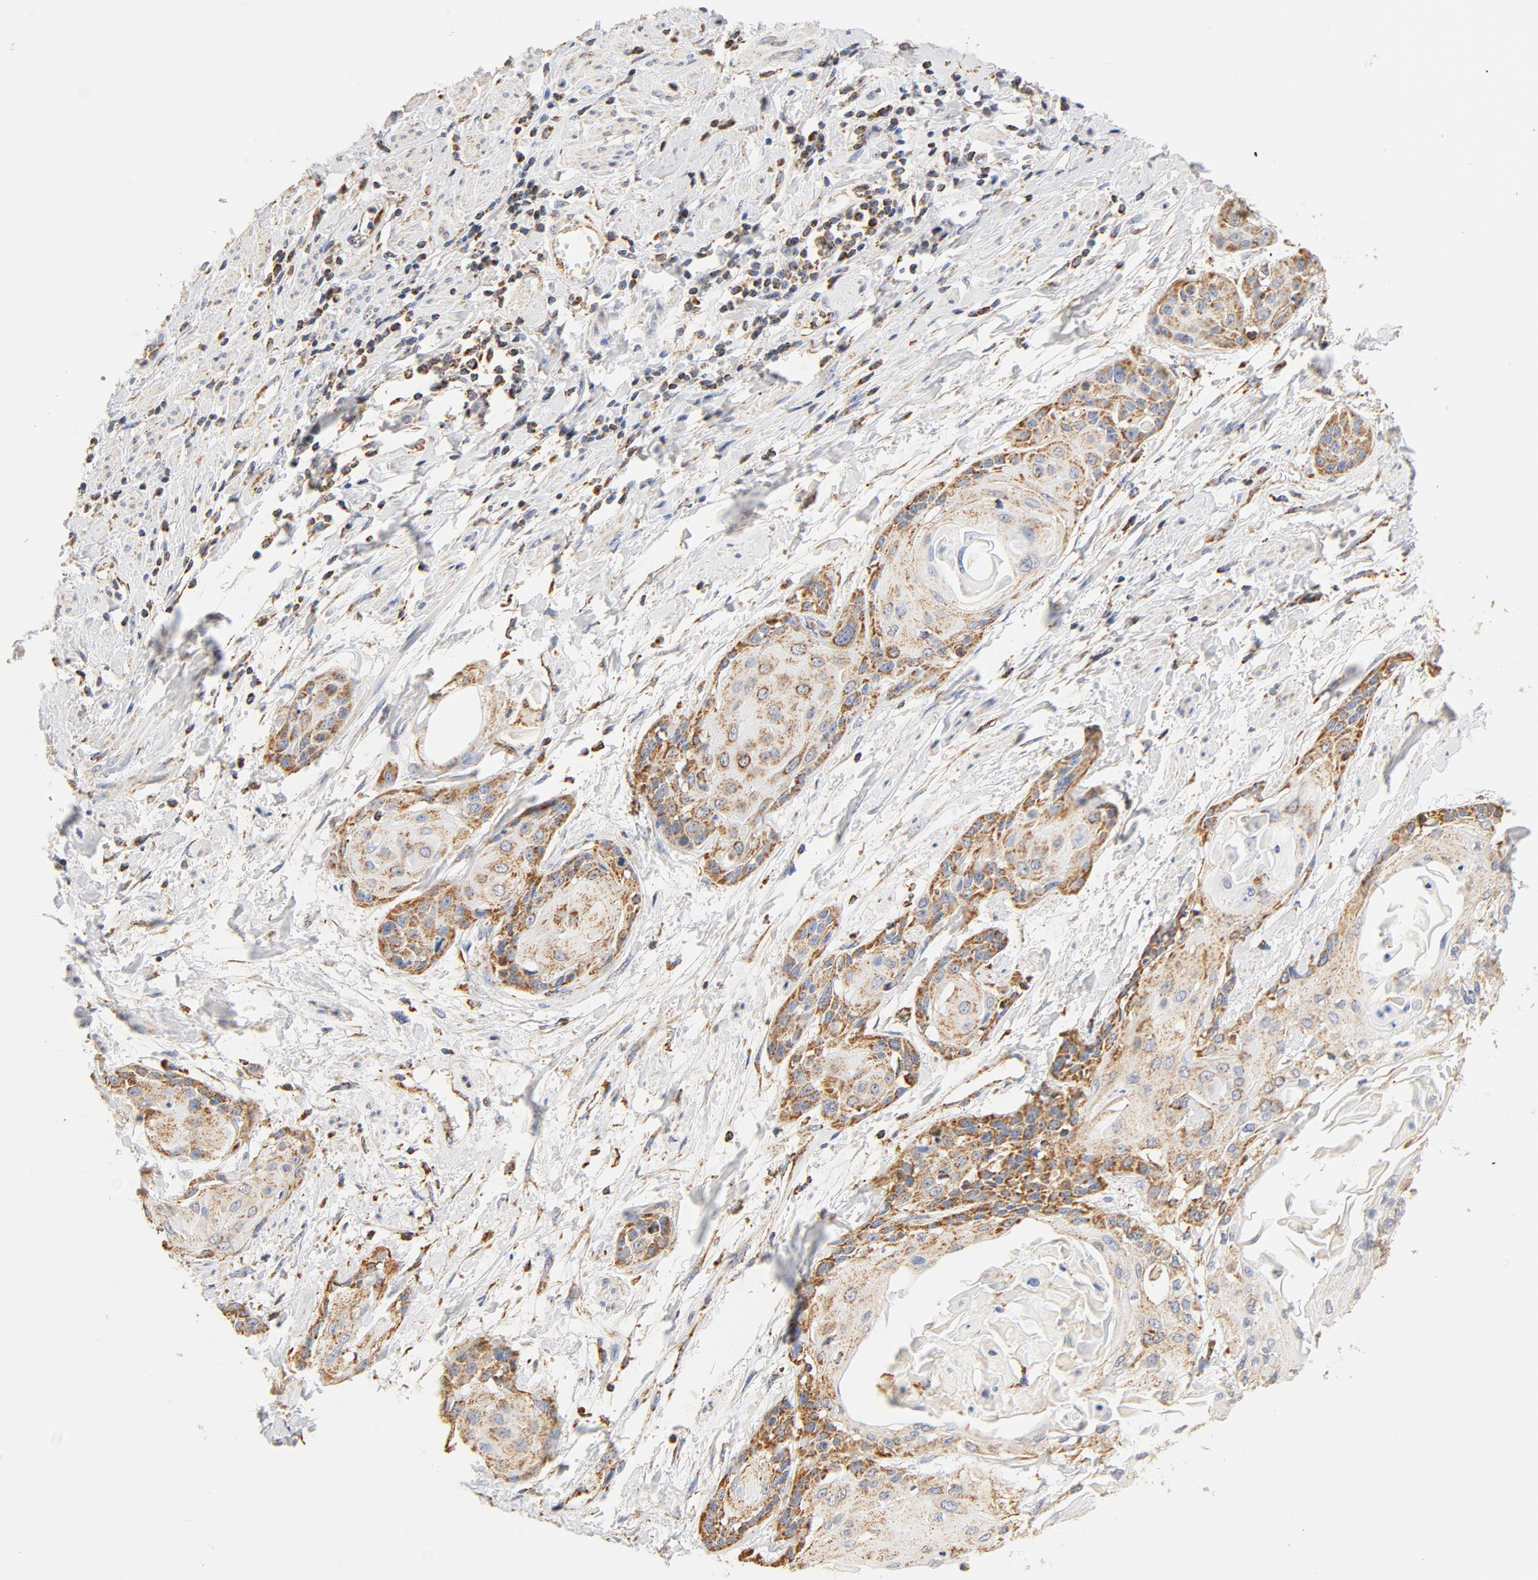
{"staining": {"intensity": "moderate", "quantity": ">75%", "location": "cytoplasmic/membranous"}, "tissue": "cervical cancer", "cell_type": "Tumor cells", "image_type": "cancer", "snomed": [{"axis": "morphology", "description": "Squamous cell carcinoma, NOS"}, {"axis": "topography", "description": "Cervix"}], "caption": "Cervical cancer (squamous cell carcinoma) stained for a protein demonstrates moderate cytoplasmic/membranous positivity in tumor cells.", "gene": "COX4I1", "patient": {"sex": "female", "age": 57}}